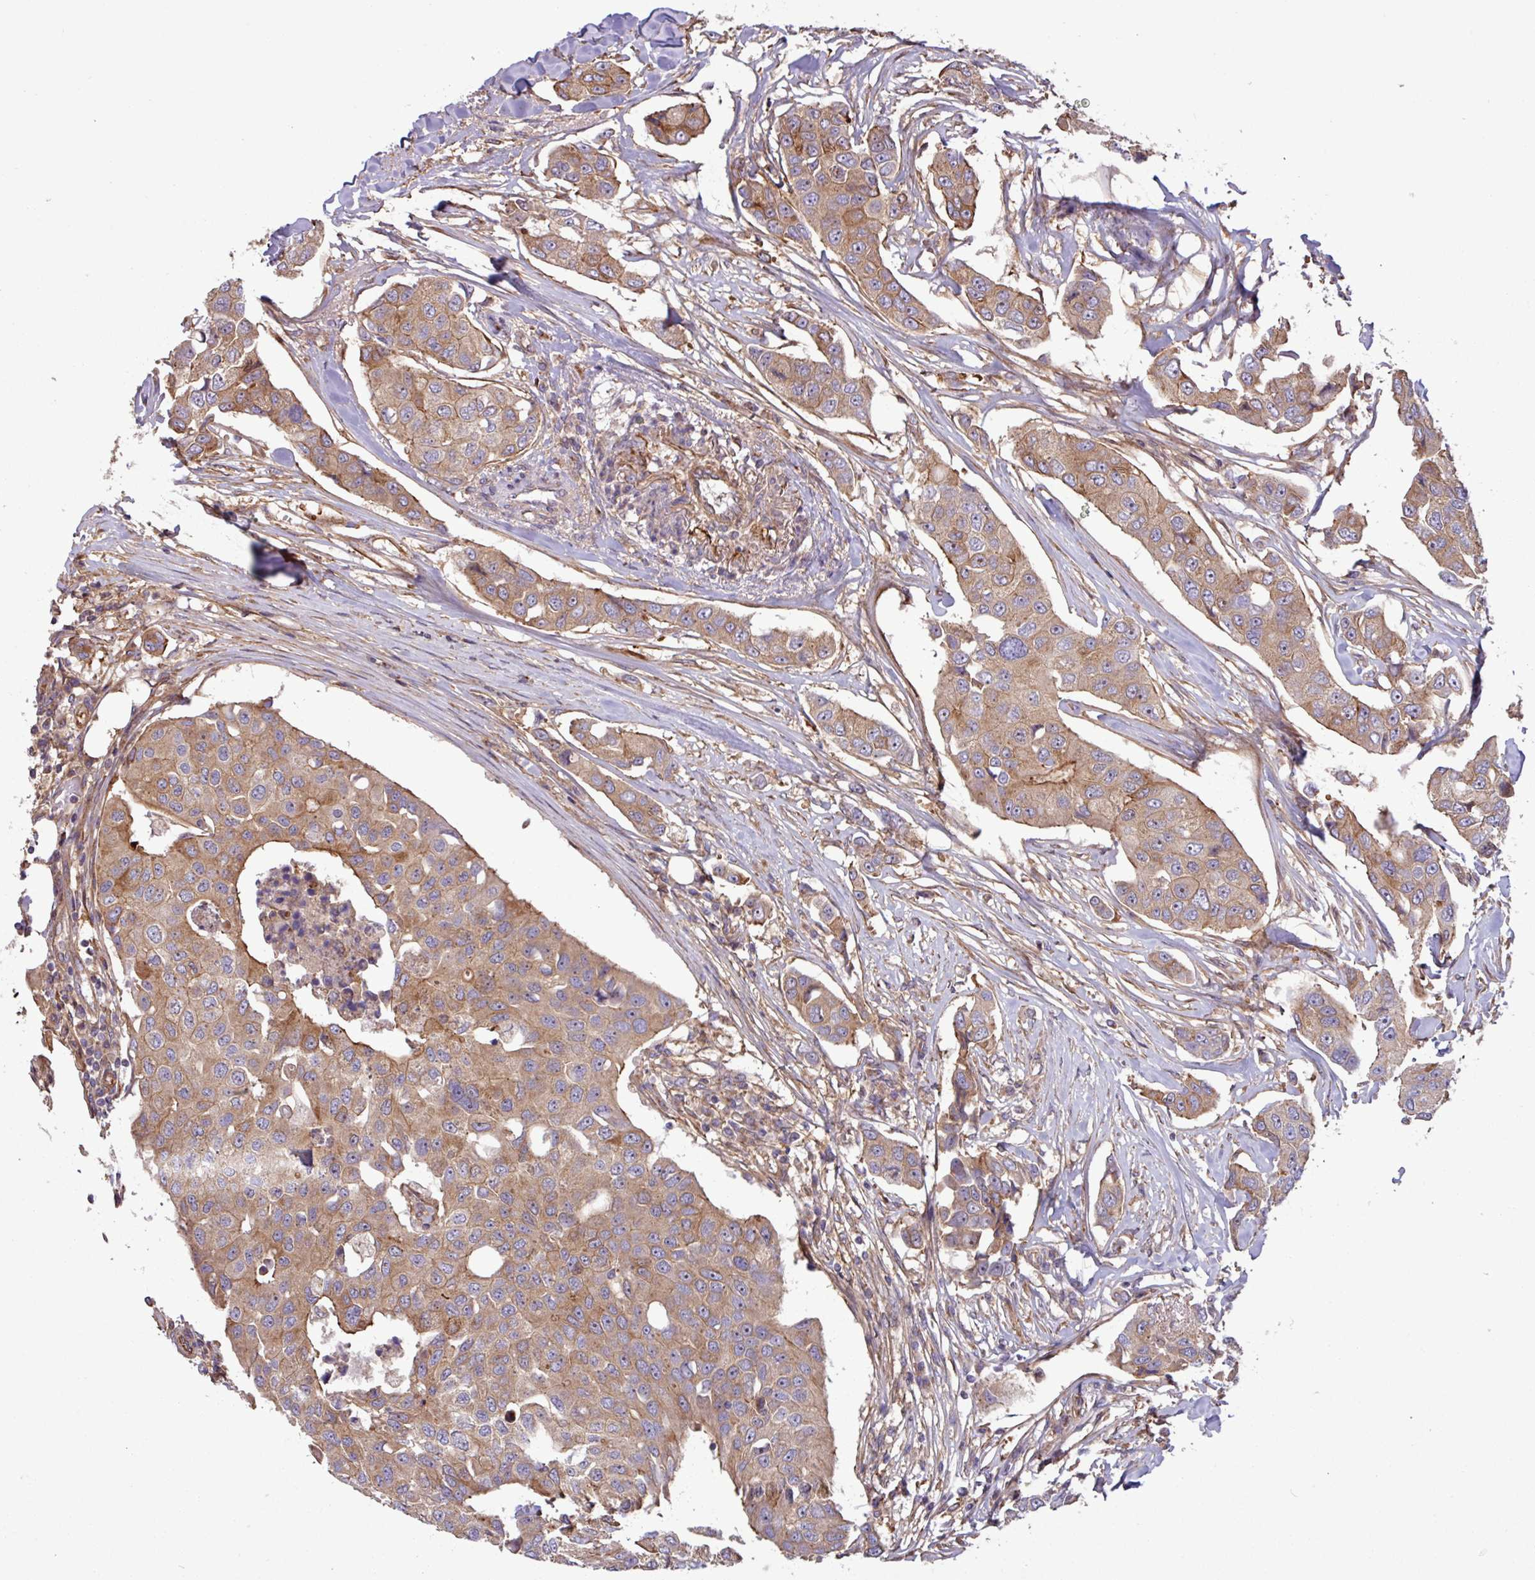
{"staining": {"intensity": "moderate", "quantity": ">75%", "location": "cytoplasmic/membranous"}, "tissue": "breast cancer", "cell_type": "Tumor cells", "image_type": "cancer", "snomed": [{"axis": "morphology", "description": "Duct carcinoma"}, {"axis": "topography", "description": "Breast"}], "caption": "Protein staining exhibits moderate cytoplasmic/membranous positivity in about >75% of tumor cells in breast cancer.", "gene": "ZNF300", "patient": {"sex": "female", "age": 80}}